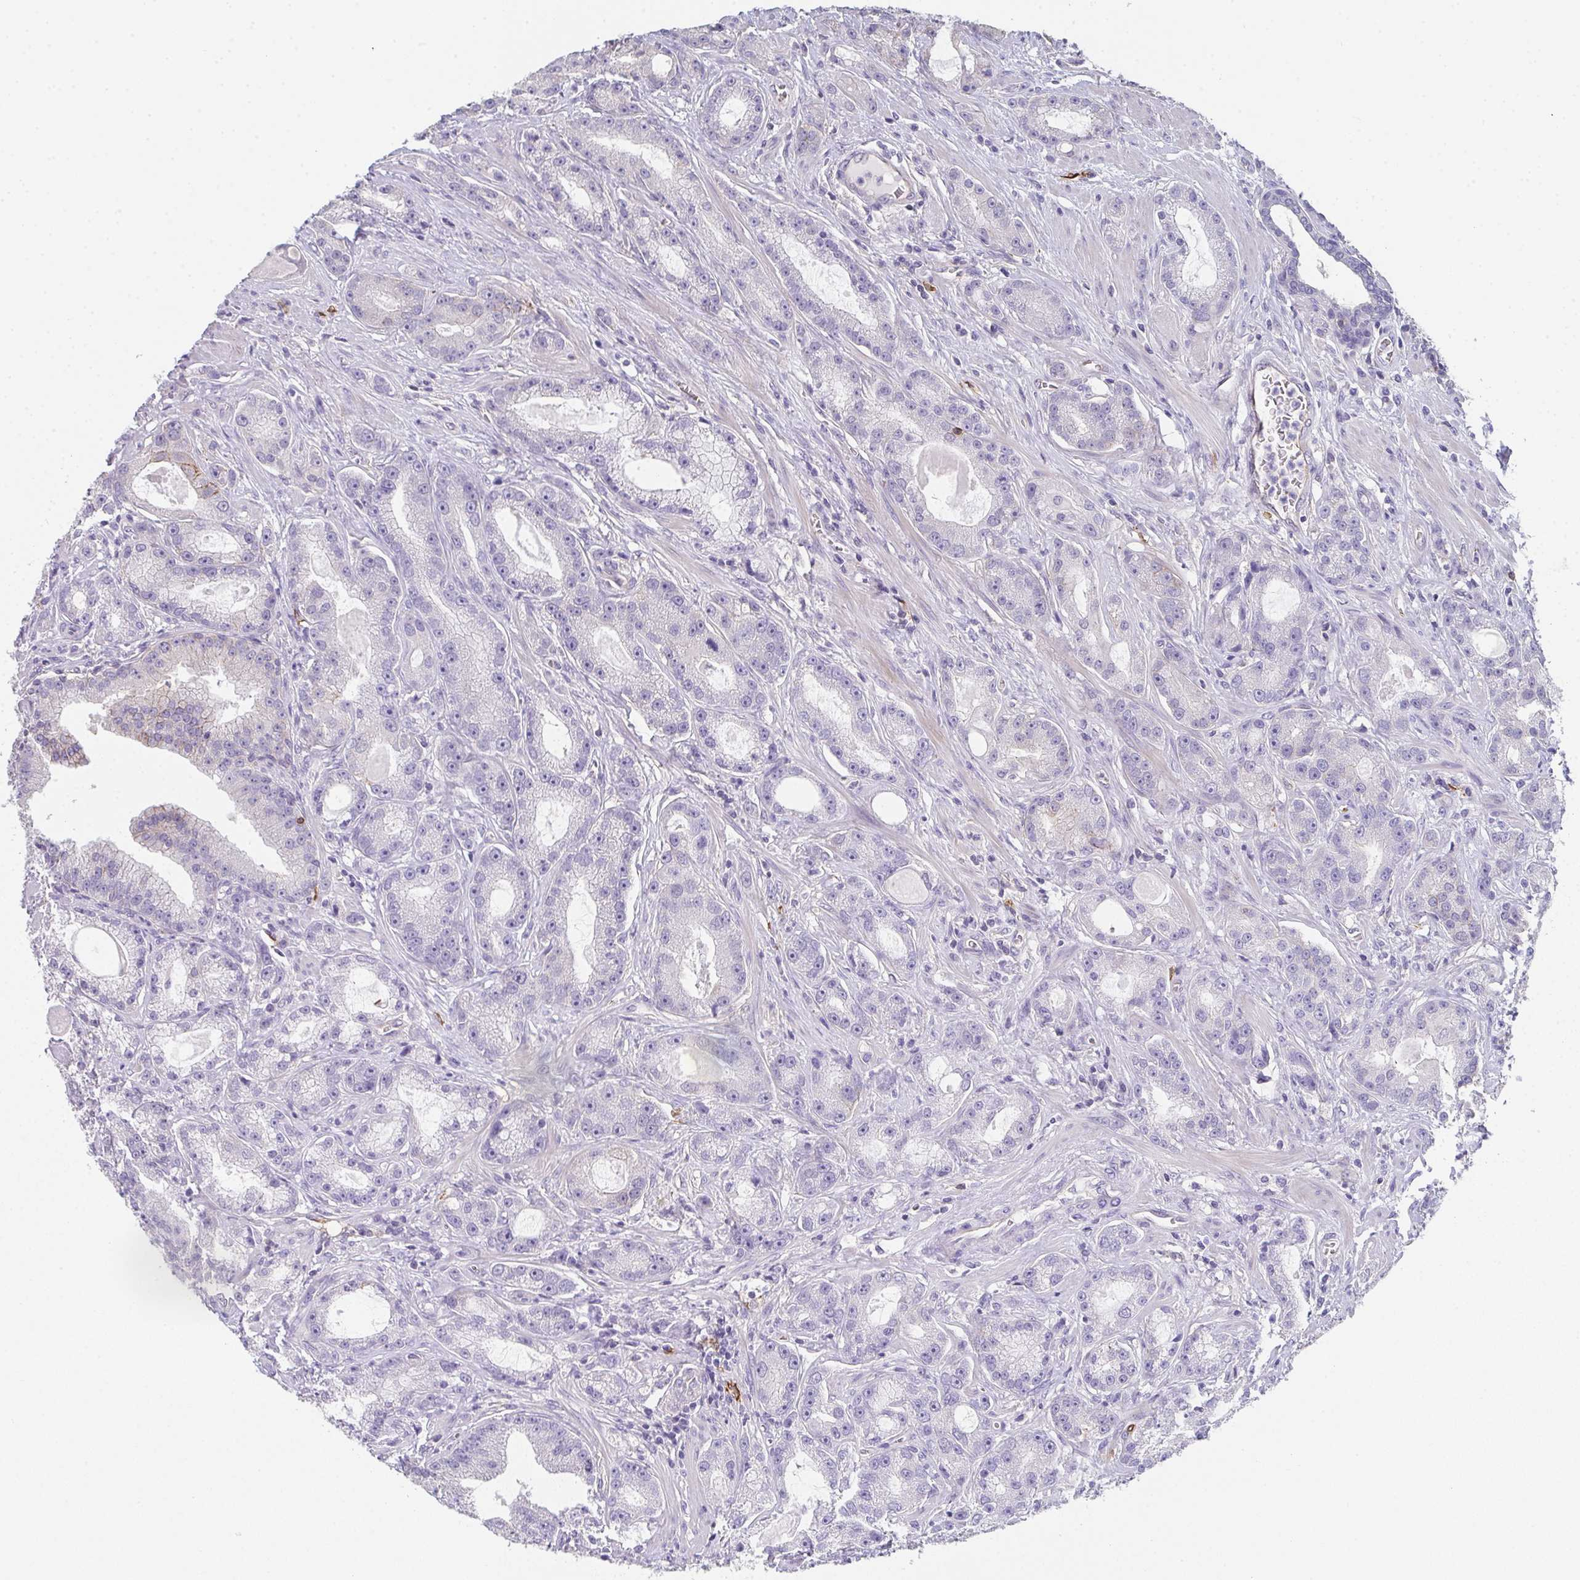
{"staining": {"intensity": "moderate", "quantity": "<25%", "location": "cytoplasmic/membranous"}, "tissue": "prostate cancer", "cell_type": "Tumor cells", "image_type": "cancer", "snomed": [{"axis": "morphology", "description": "Adenocarcinoma, High grade"}, {"axis": "topography", "description": "Prostate"}], "caption": "A micrograph of prostate cancer (adenocarcinoma (high-grade)) stained for a protein demonstrates moderate cytoplasmic/membranous brown staining in tumor cells. The staining was performed using DAB, with brown indicating positive protein expression. Nuclei are stained blue with hematoxylin.", "gene": "DBN1", "patient": {"sex": "male", "age": 65}}